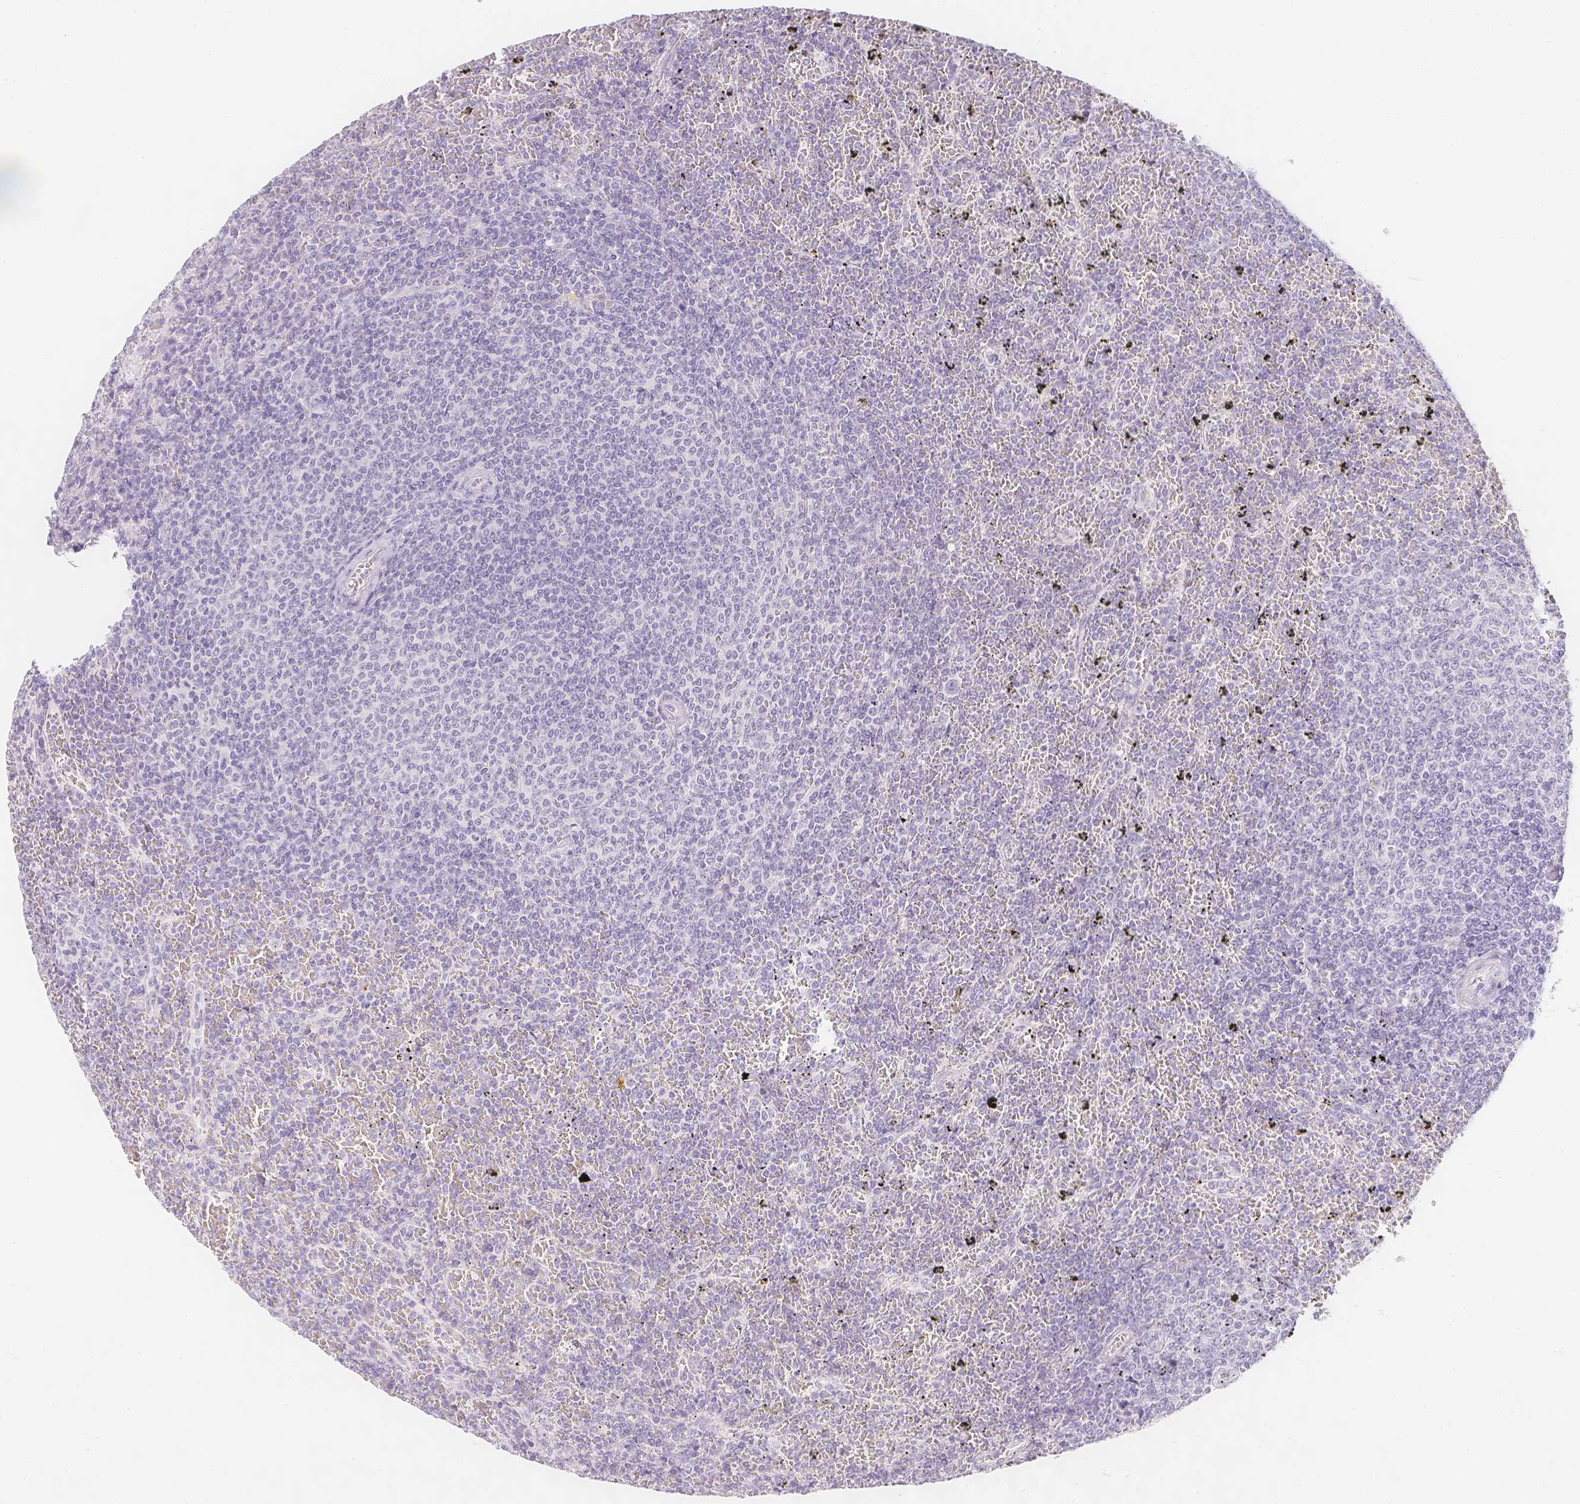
{"staining": {"intensity": "negative", "quantity": "none", "location": "none"}, "tissue": "lymphoma", "cell_type": "Tumor cells", "image_type": "cancer", "snomed": [{"axis": "morphology", "description": "Malignant lymphoma, non-Hodgkin's type, Low grade"}, {"axis": "topography", "description": "Spleen"}], "caption": "Tumor cells are negative for brown protein staining in lymphoma. Nuclei are stained in blue.", "gene": "SLC18A1", "patient": {"sex": "female", "age": 77}}